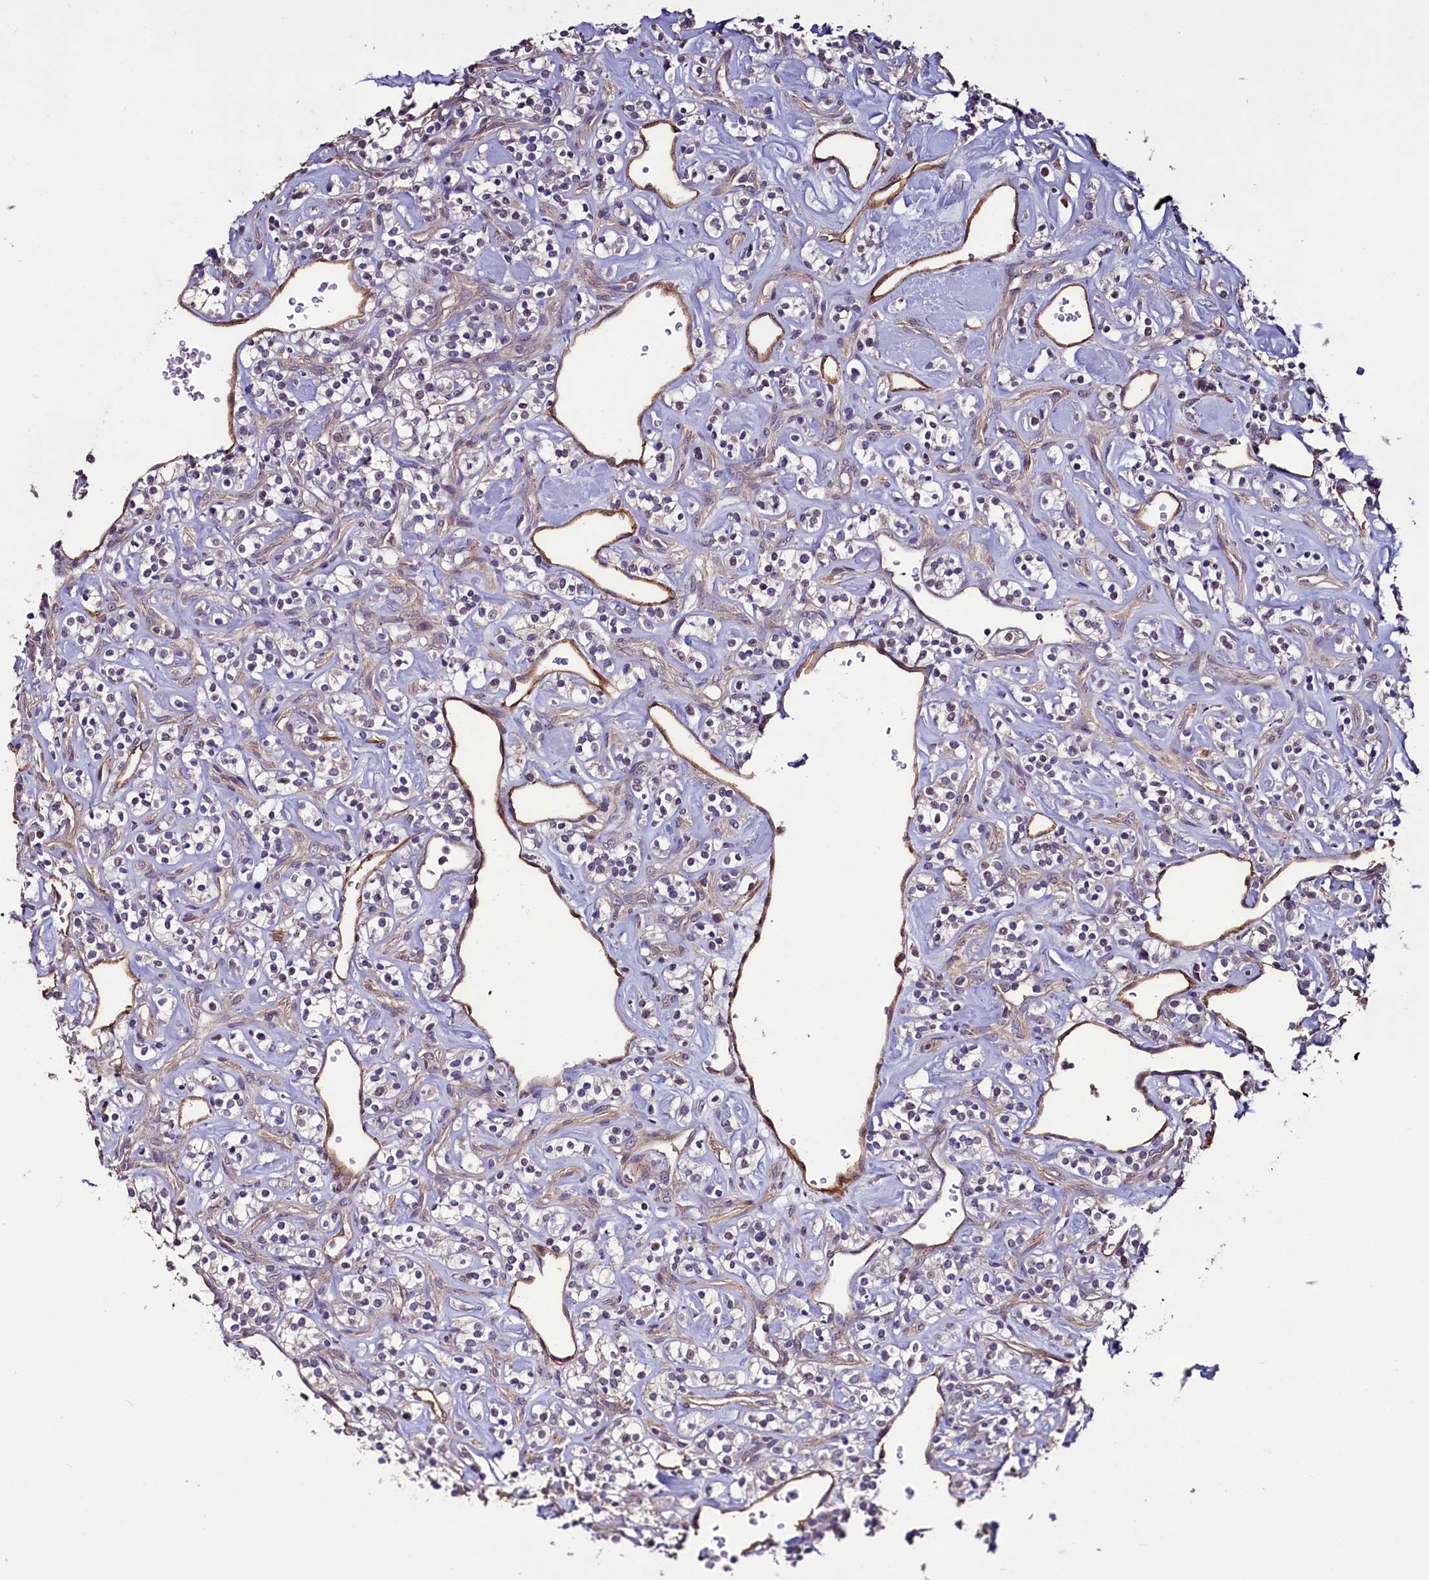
{"staining": {"intensity": "weak", "quantity": "<25%", "location": "cytoplasmic/membranous"}, "tissue": "renal cancer", "cell_type": "Tumor cells", "image_type": "cancer", "snomed": [{"axis": "morphology", "description": "Adenocarcinoma, NOS"}, {"axis": "topography", "description": "Kidney"}], "caption": "This is an IHC micrograph of renal cancer. There is no positivity in tumor cells.", "gene": "PALM", "patient": {"sex": "male", "age": 77}}